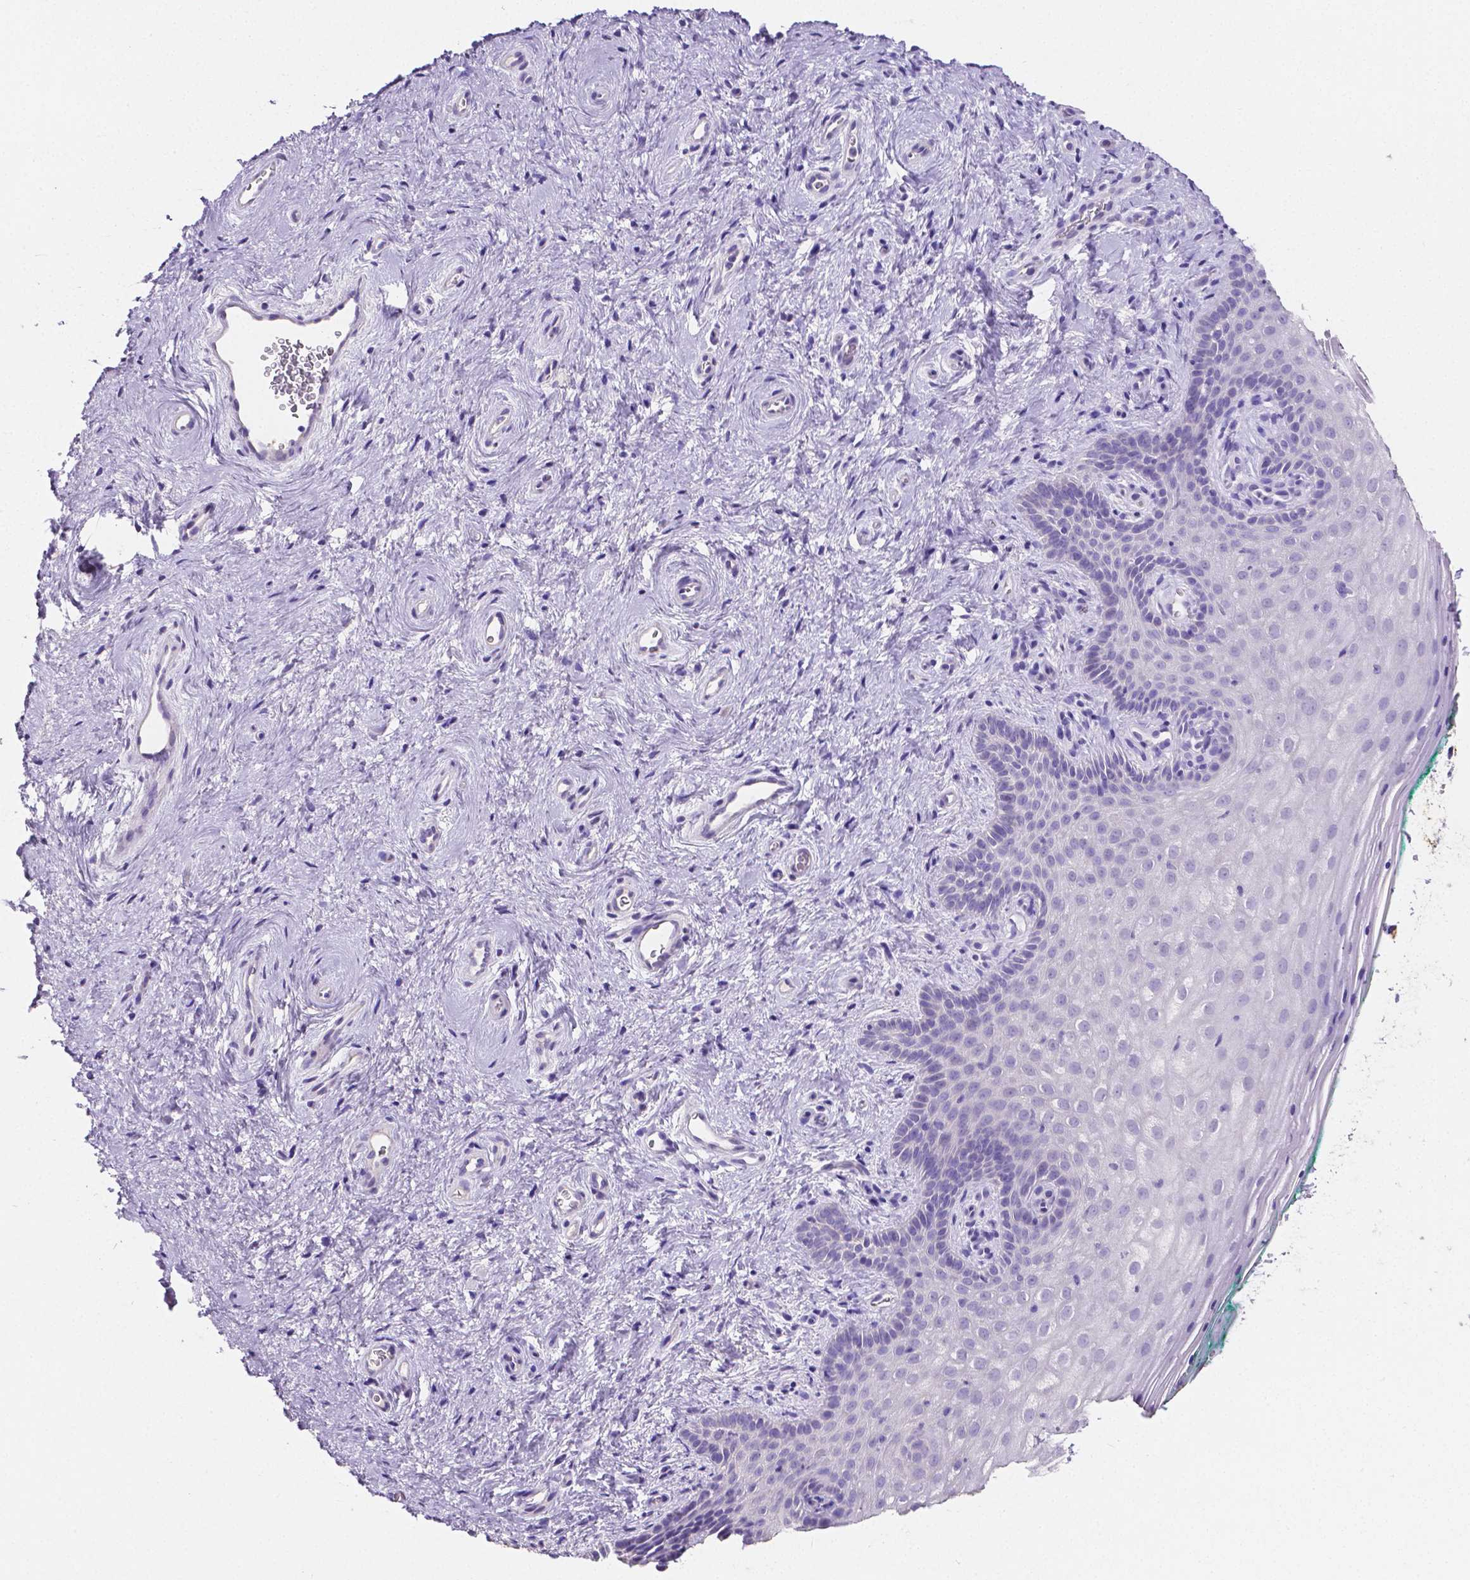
{"staining": {"intensity": "negative", "quantity": "none", "location": "none"}, "tissue": "vagina", "cell_type": "Squamous epithelial cells", "image_type": "normal", "snomed": [{"axis": "morphology", "description": "Normal tissue, NOS"}, {"axis": "topography", "description": "Vagina"}], "caption": "DAB (3,3'-diaminobenzidine) immunohistochemical staining of unremarkable human vagina reveals no significant positivity in squamous epithelial cells.", "gene": "SLC22A2", "patient": {"sex": "female", "age": 45}}